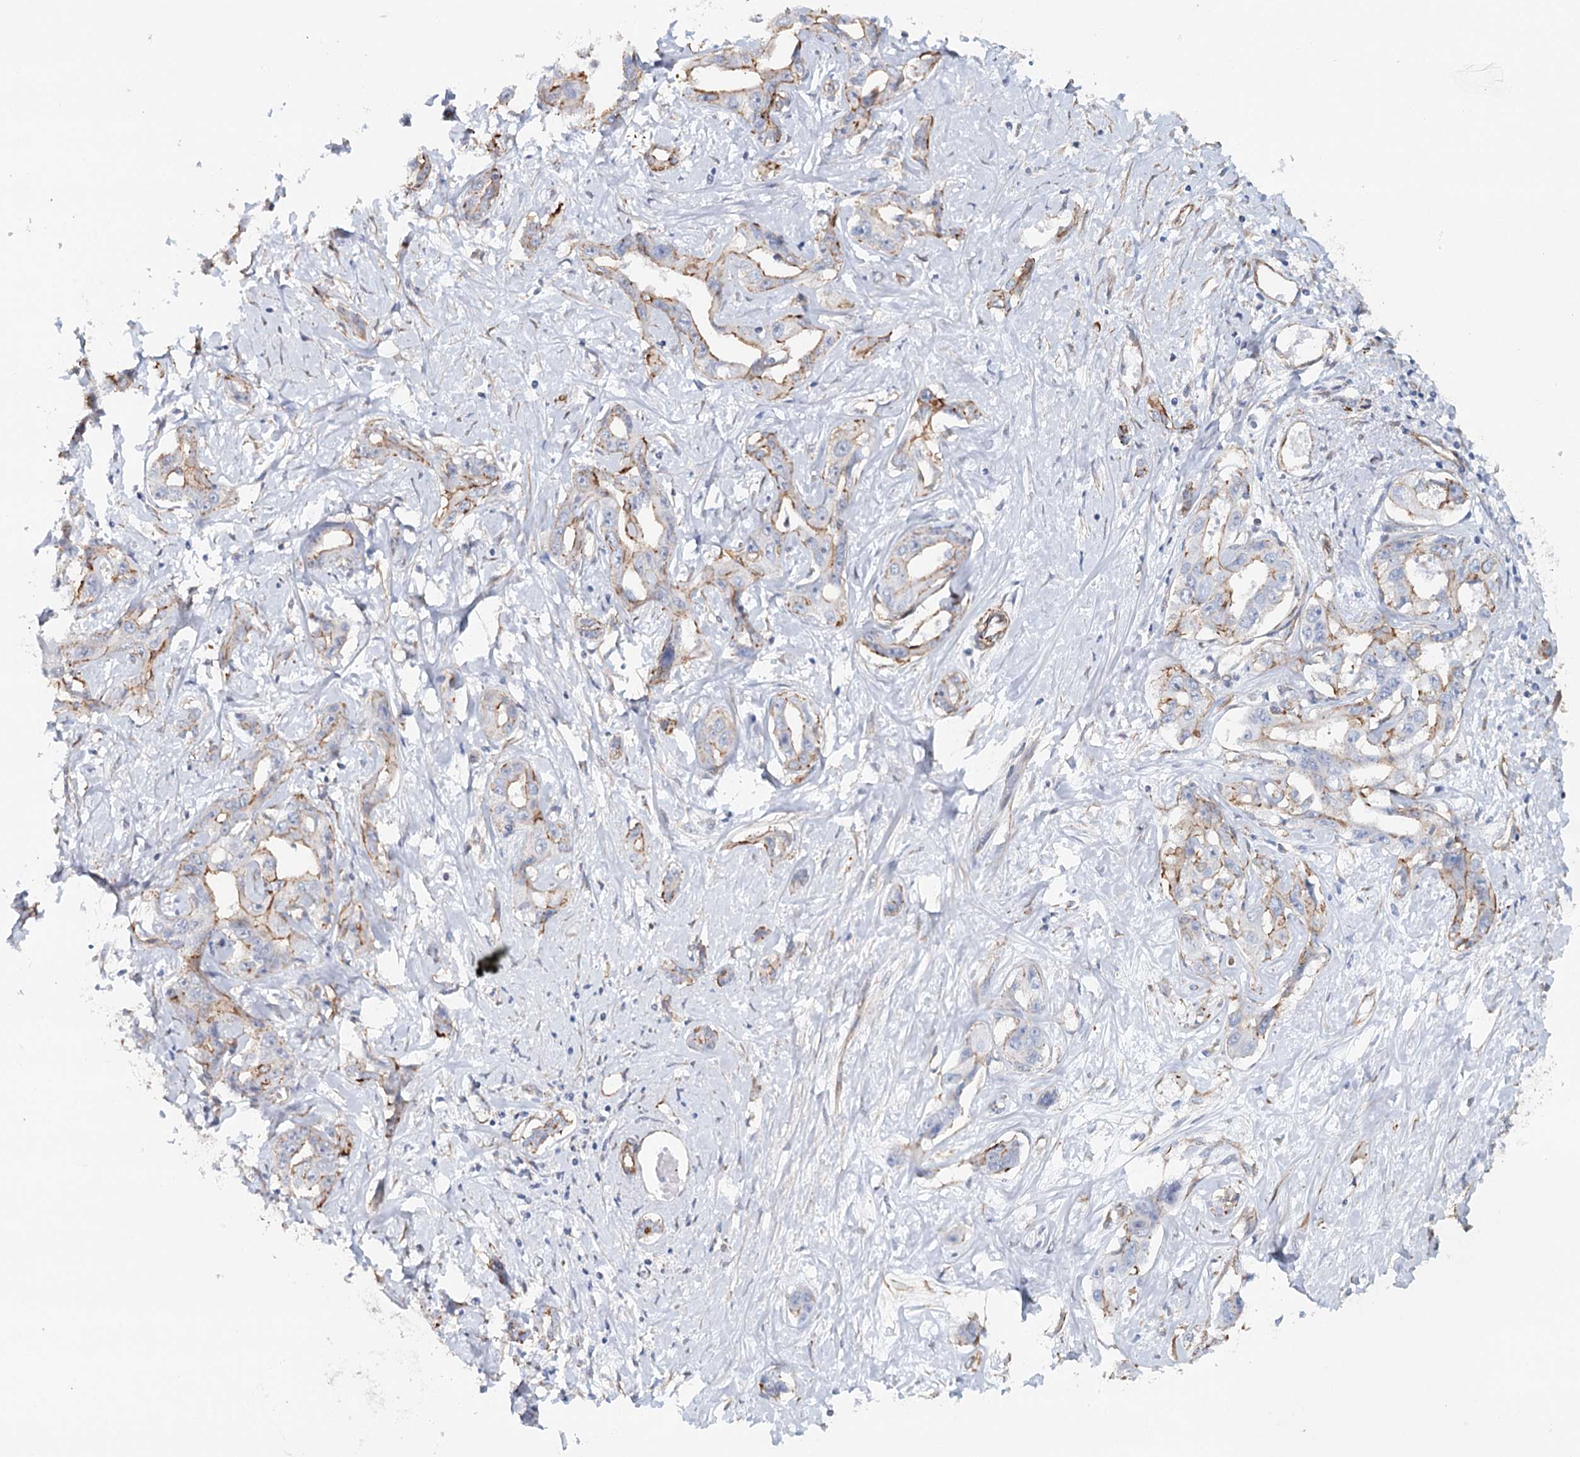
{"staining": {"intensity": "moderate", "quantity": "<25%", "location": "cytoplasmic/membranous"}, "tissue": "liver cancer", "cell_type": "Tumor cells", "image_type": "cancer", "snomed": [{"axis": "morphology", "description": "Cholangiocarcinoma"}, {"axis": "topography", "description": "Liver"}], "caption": "This histopathology image displays IHC staining of liver cancer, with low moderate cytoplasmic/membranous expression in about <25% of tumor cells.", "gene": "SYNPO", "patient": {"sex": "male", "age": 59}}